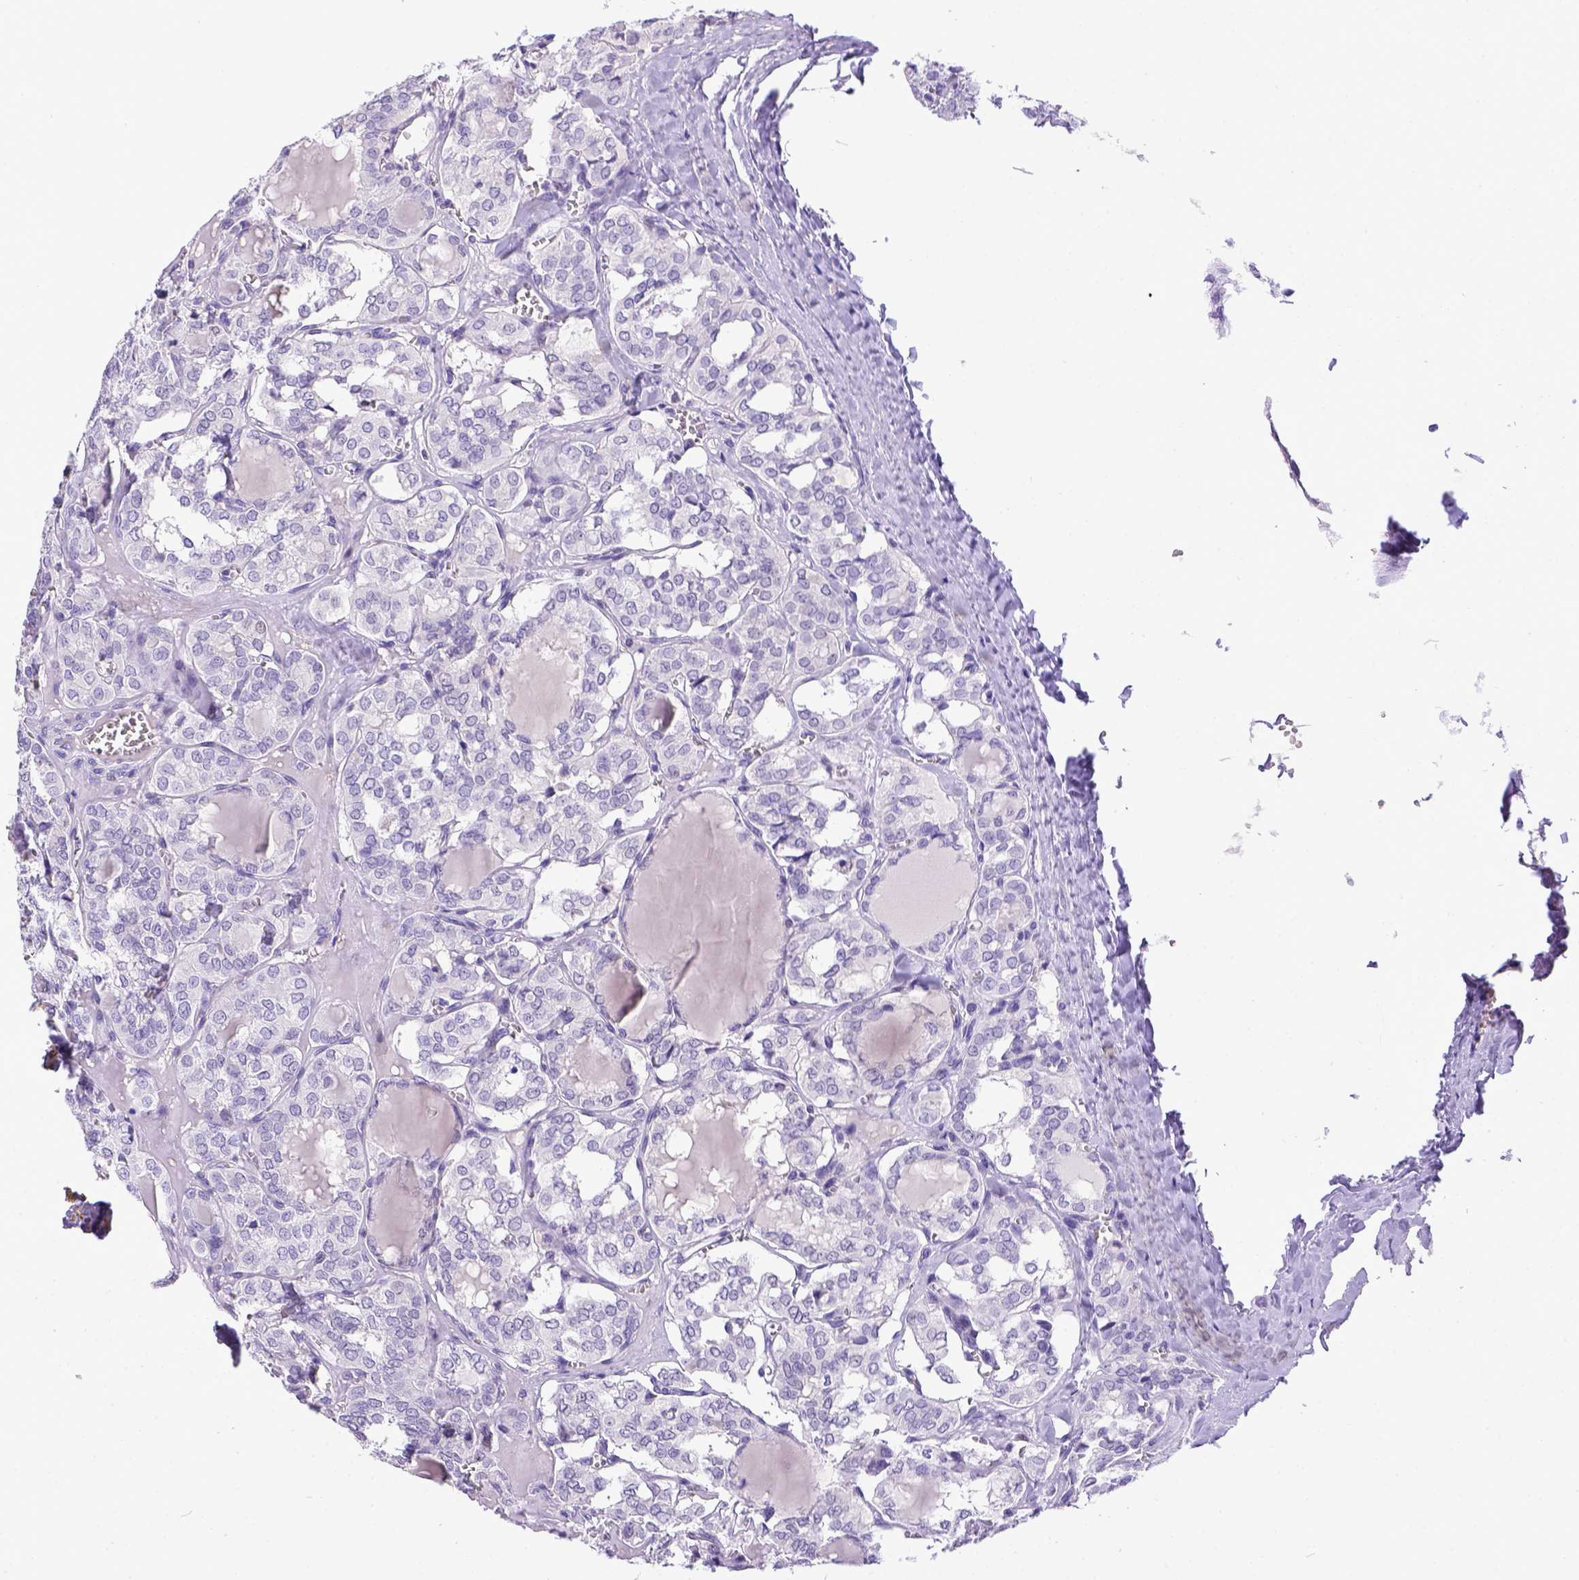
{"staining": {"intensity": "negative", "quantity": "none", "location": "none"}, "tissue": "thyroid cancer", "cell_type": "Tumor cells", "image_type": "cancer", "snomed": [{"axis": "morphology", "description": "Papillary adenocarcinoma, NOS"}, {"axis": "topography", "description": "Thyroid gland"}], "caption": "Tumor cells show no significant staining in thyroid cancer (papillary adenocarcinoma). (DAB IHC with hematoxylin counter stain).", "gene": "ESR1", "patient": {"sex": "female", "age": 41}}